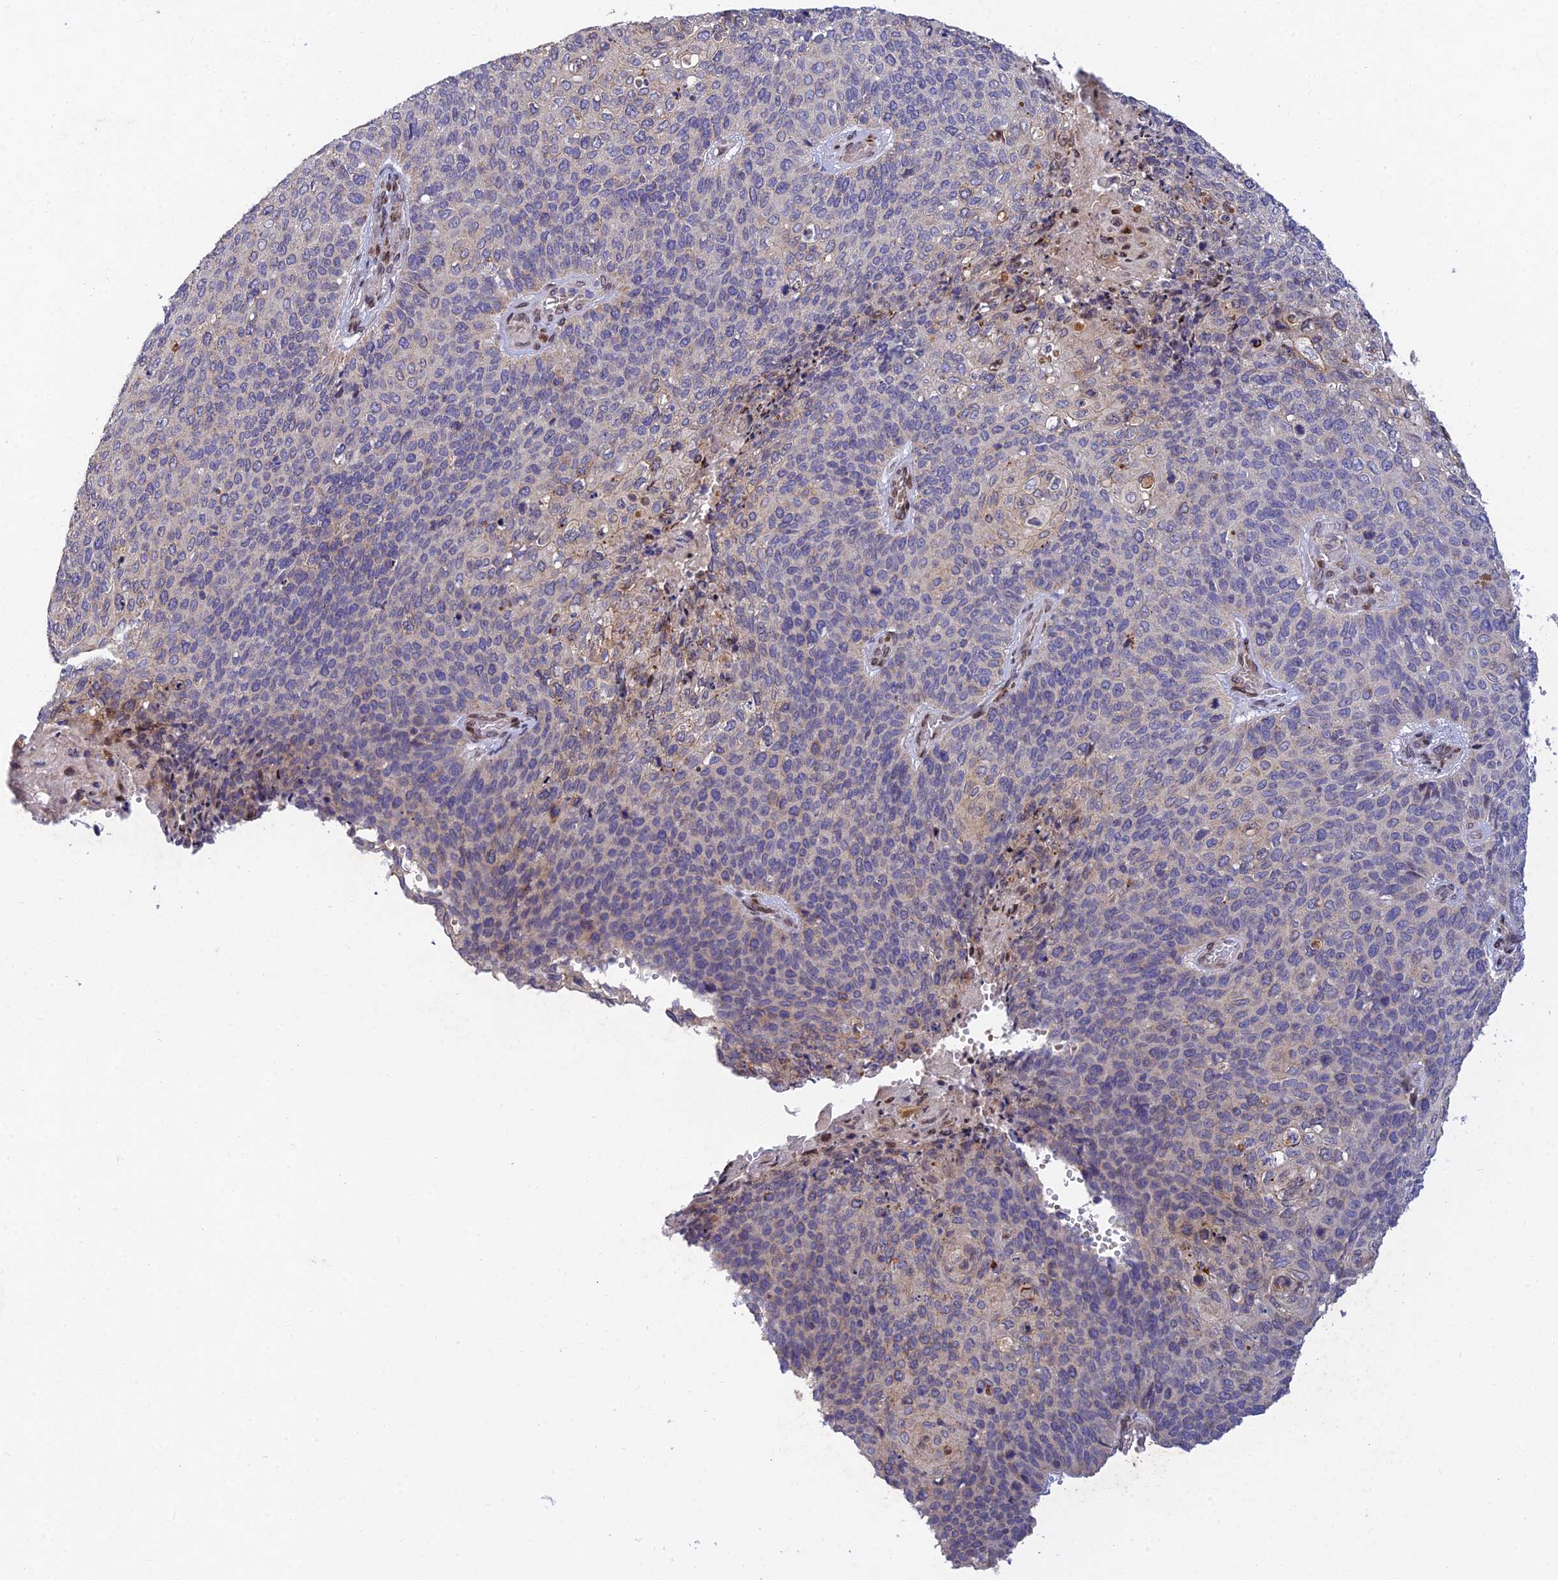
{"staining": {"intensity": "negative", "quantity": "none", "location": "none"}, "tissue": "cervical cancer", "cell_type": "Tumor cells", "image_type": "cancer", "snomed": [{"axis": "morphology", "description": "Squamous cell carcinoma, NOS"}, {"axis": "topography", "description": "Cervix"}], "caption": "DAB immunohistochemical staining of cervical squamous cell carcinoma exhibits no significant positivity in tumor cells.", "gene": "MGAT2", "patient": {"sex": "female", "age": 39}}